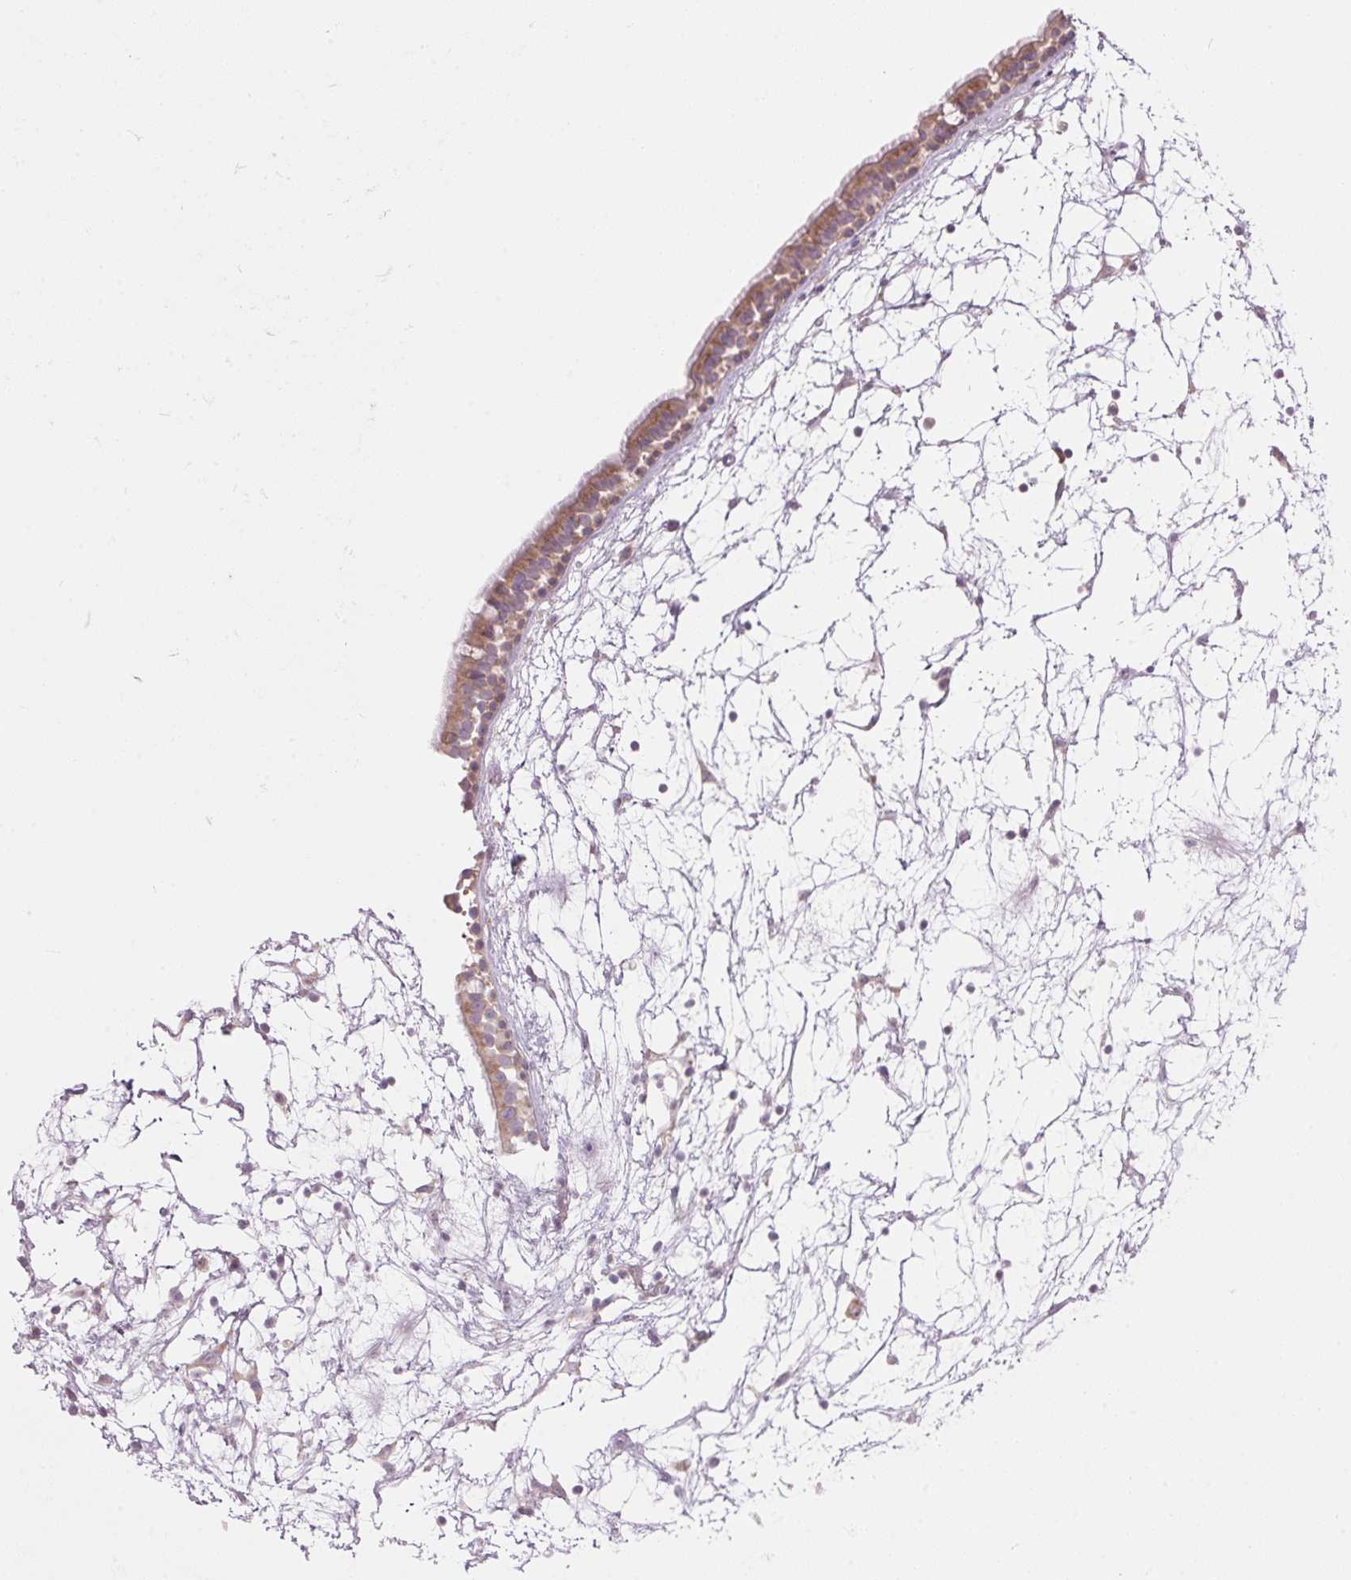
{"staining": {"intensity": "weak", "quantity": ">75%", "location": "cytoplasmic/membranous"}, "tissue": "nasopharynx", "cell_type": "Respiratory epithelial cells", "image_type": "normal", "snomed": [{"axis": "morphology", "description": "Normal tissue, NOS"}, {"axis": "topography", "description": "Nasopharynx"}], "caption": "A brown stain labels weak cytoplasmic/membranous expression of a protein in respiratory epithelial cells of normal human nasopharynx.", "gene": "GNMT", "patient": {"sex": "male", "age": 68}}